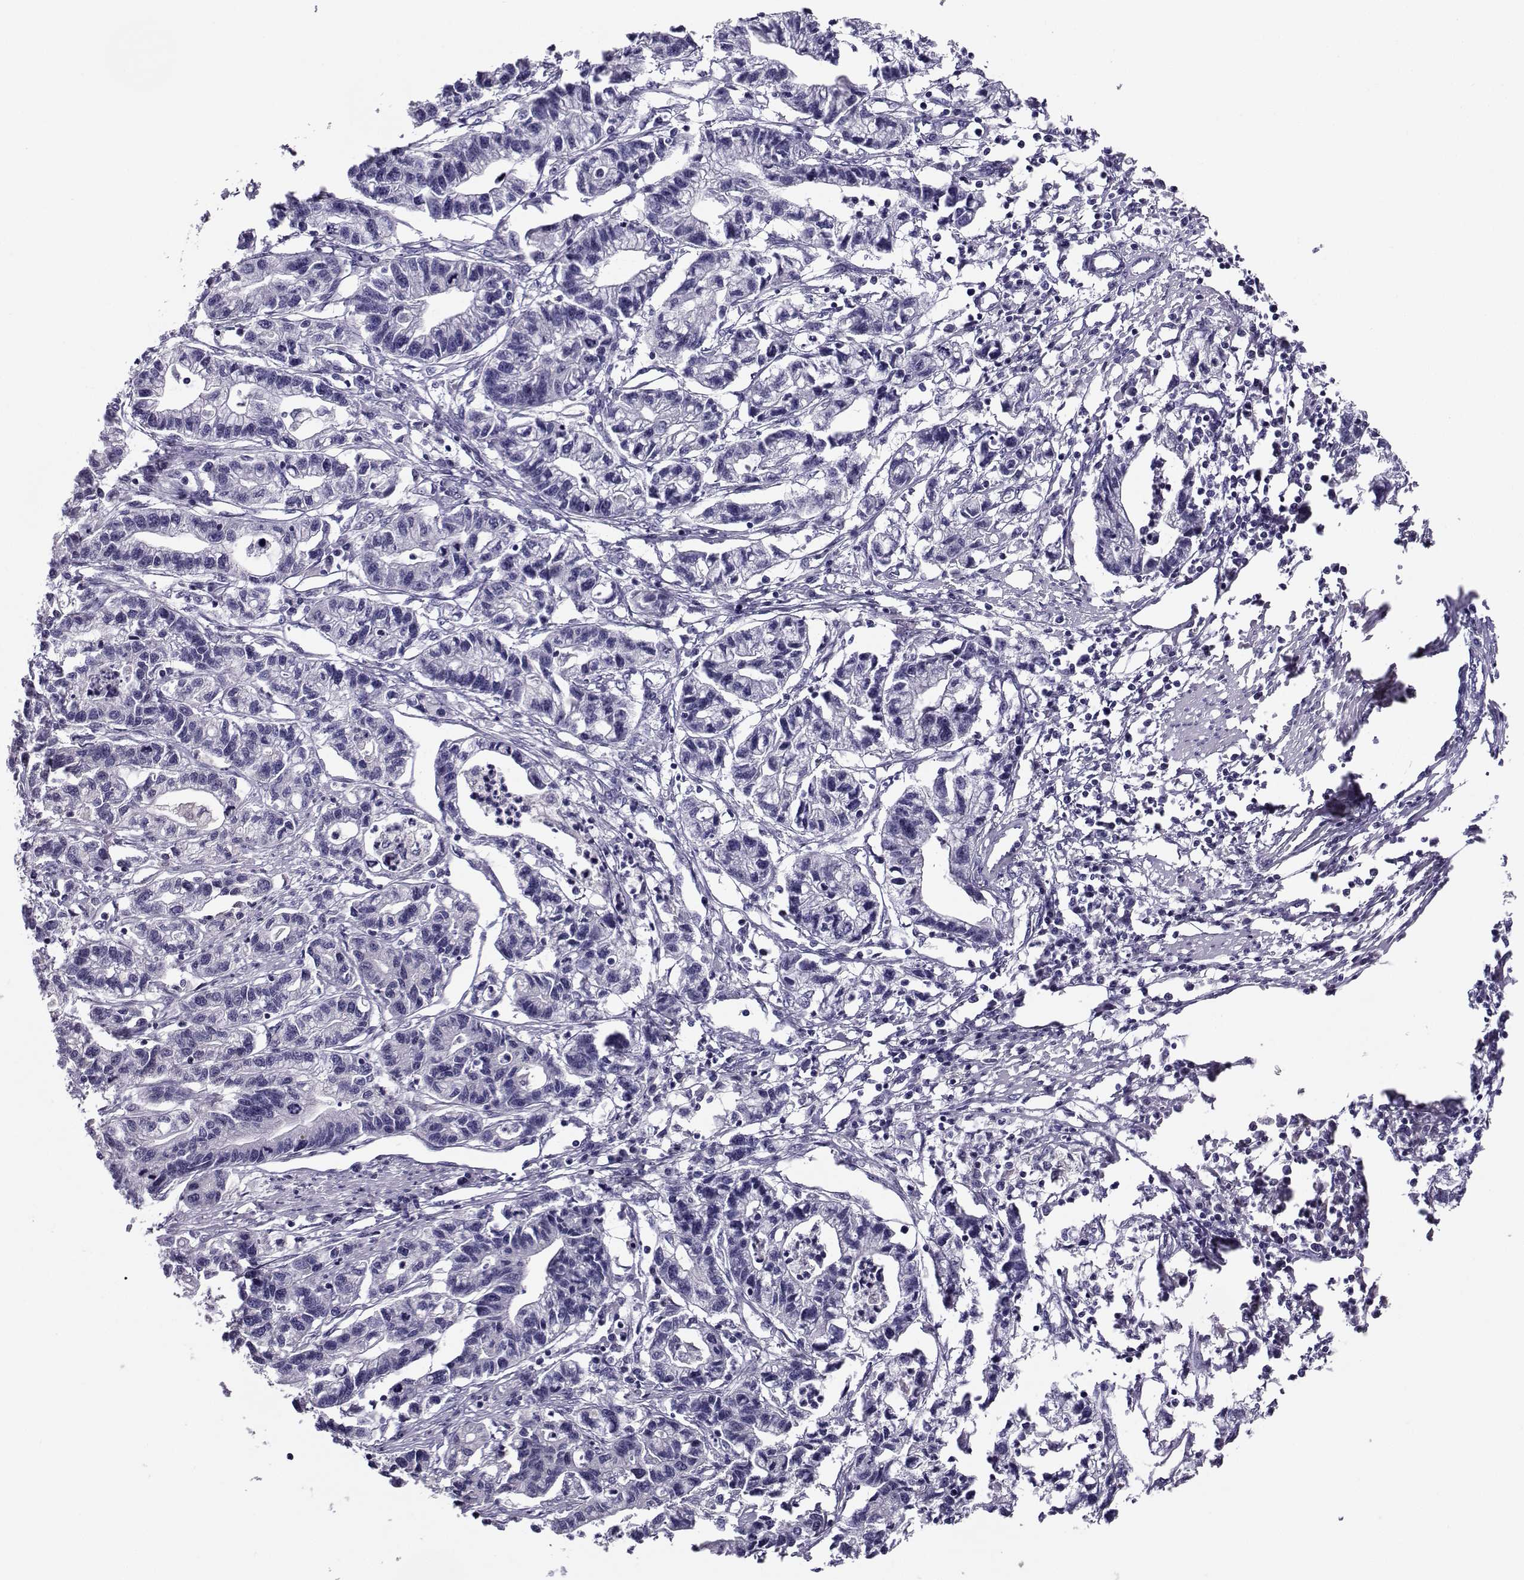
{"staining": {"intensity": "negative", "quantity": "none", "location": "none"}, "tissue": "stomach cancer", "cell_type": "Tumor cells", "image_type": "cancer", "snomed": [{"axis": "morphology", "description": "Adenocarcinoma, NOS"}, {"axis": "topography", "description": "Stomach"}], "caption": "Tumor cells are negative for brown protein staining in stomach cancer.", "gene": "PGK1", "patient": {"sex": "male", "age": 83}}